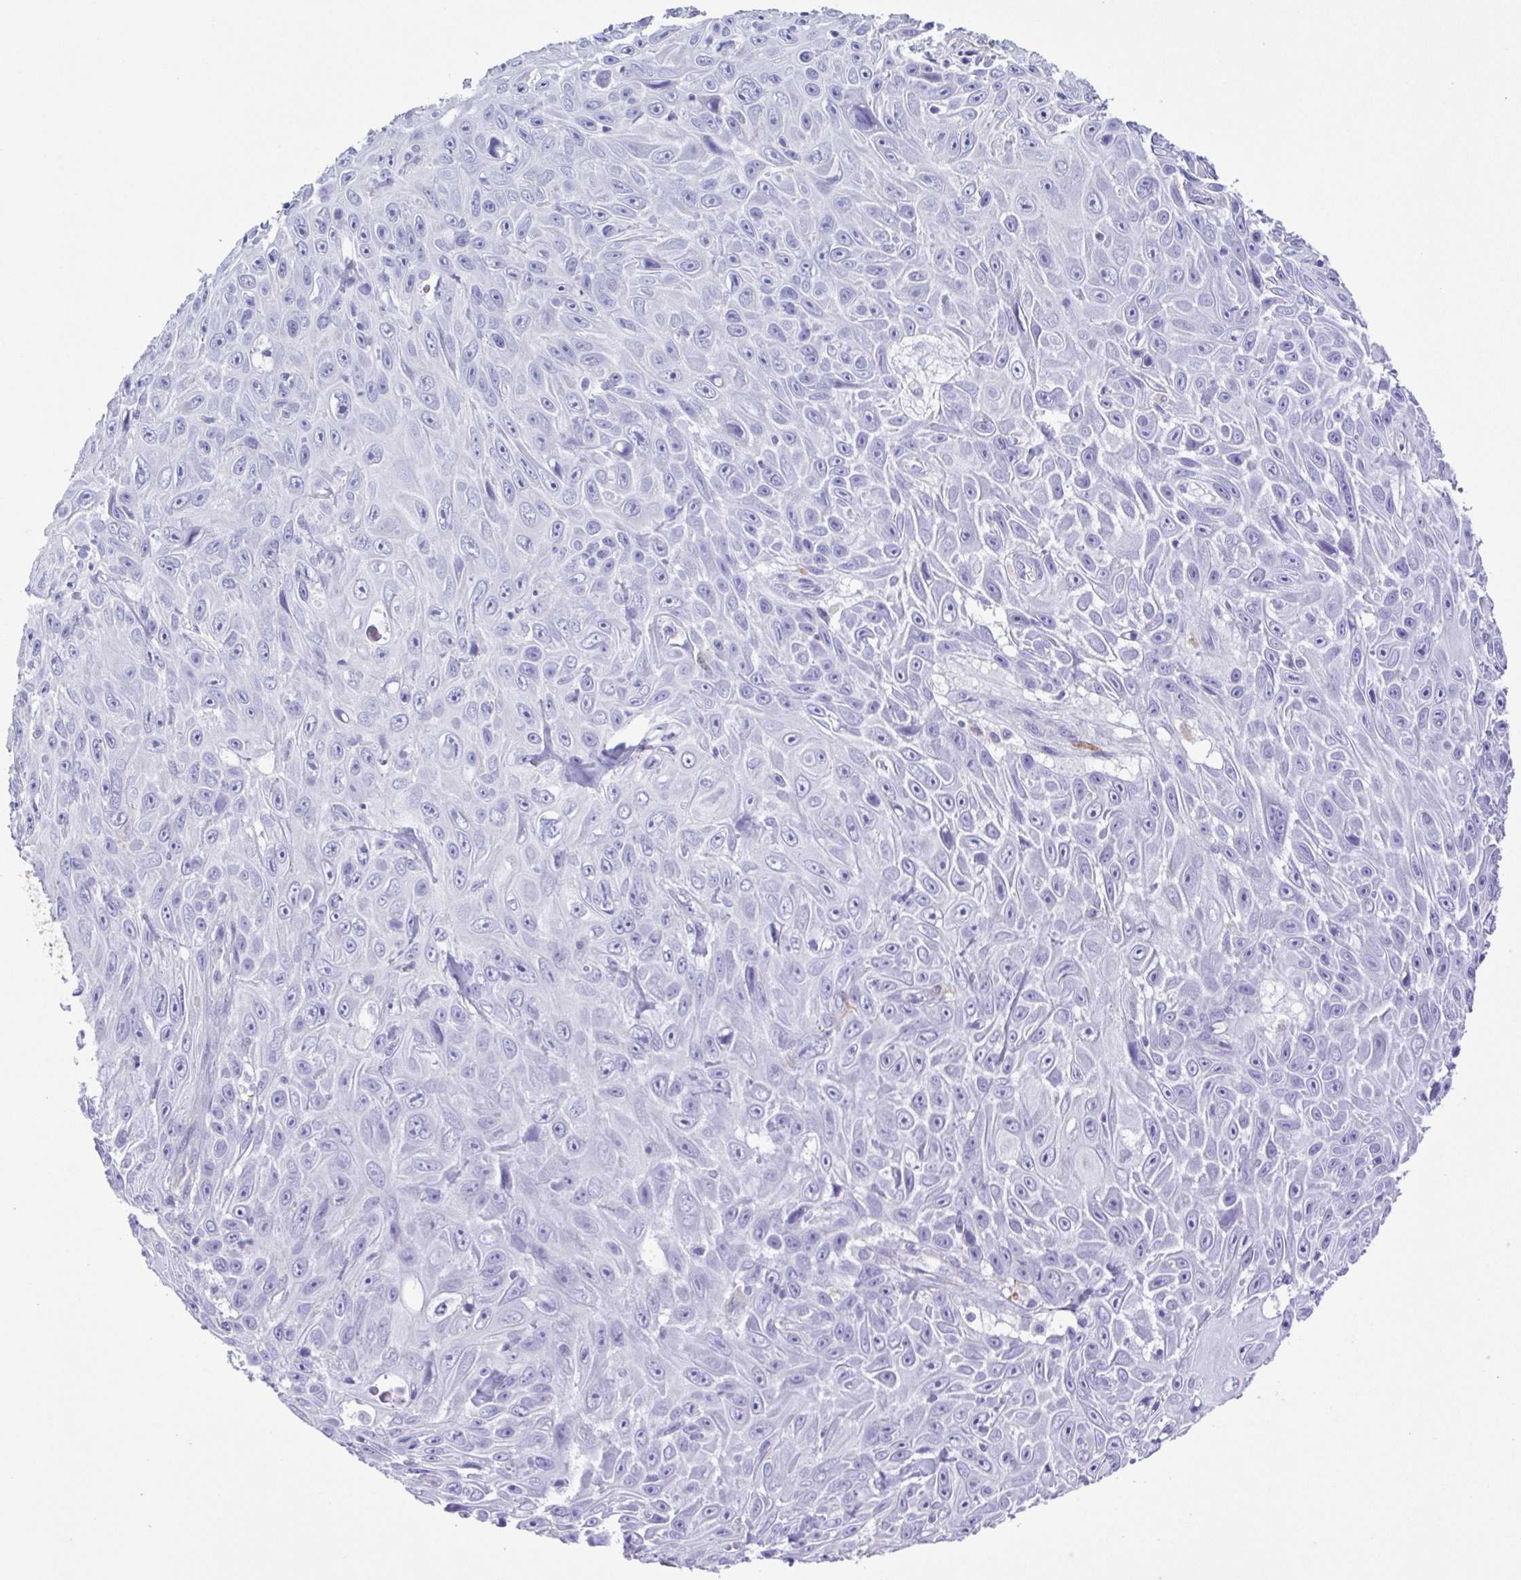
{"staining": {"intensity": "negative", "quantity": "none", "location": "none"}, "tissue": "skin cancer", "cell_type": "Tumor cells", "image_type": "cancer", "snomed": [{"axis": "morphology", "description": "Squamous cell carcinoma, NOS"}, {"axis": "topography", "description": "Skin"}], "caption": "This image is of squamous cell carcinoma (skin) stained with IHC to label a protein in brown with the nuclei are counter-stained blue. There is no positivity in tumor cells.", "gene": "CYP17A1", "patient": {"sex": "male", "age": 82}}